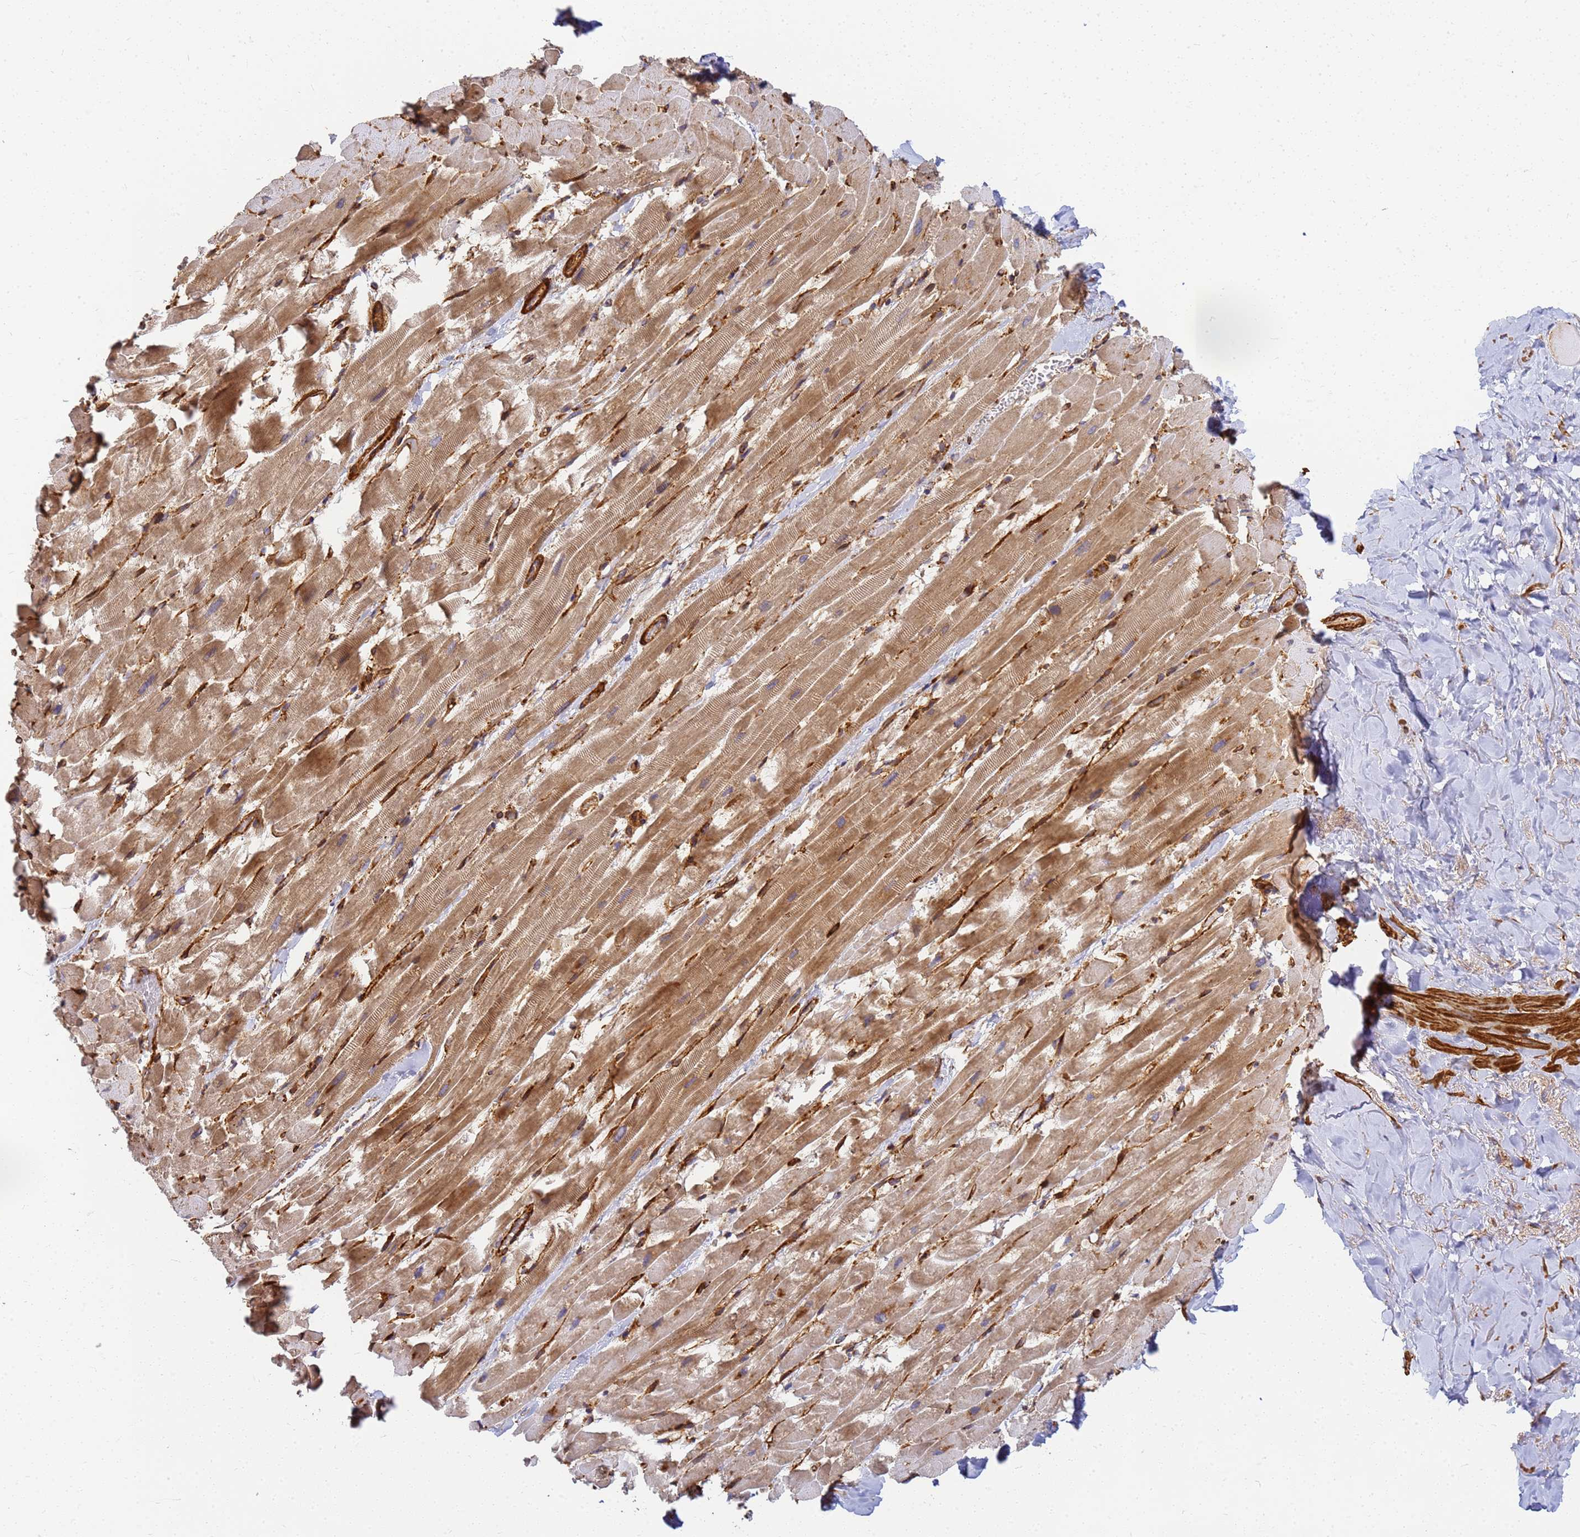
{"staining": {"intensity": "moderate", "quantity": ">75%", "location": "cytoplasmic/membranous"}, "tissue": "heart muscle", "cell_type": "Cardiomyocytes", "image_type": "normal", "snomed": [{"axis": "morphology", "description": "Normal tissue, NOS"}, {"axis": "topography", "description": "Heart"}], "caption": "Immunohistochemistry (IHC) micrograph of unremarkable human heart muscle stained for a protein (brown), which shows medium levels of moderate cytoplasmic/membranous staining in about >75% of cardiomyocytes.", "gene": "C2CD5", "patient": {"sex": "male", "age": 37}}